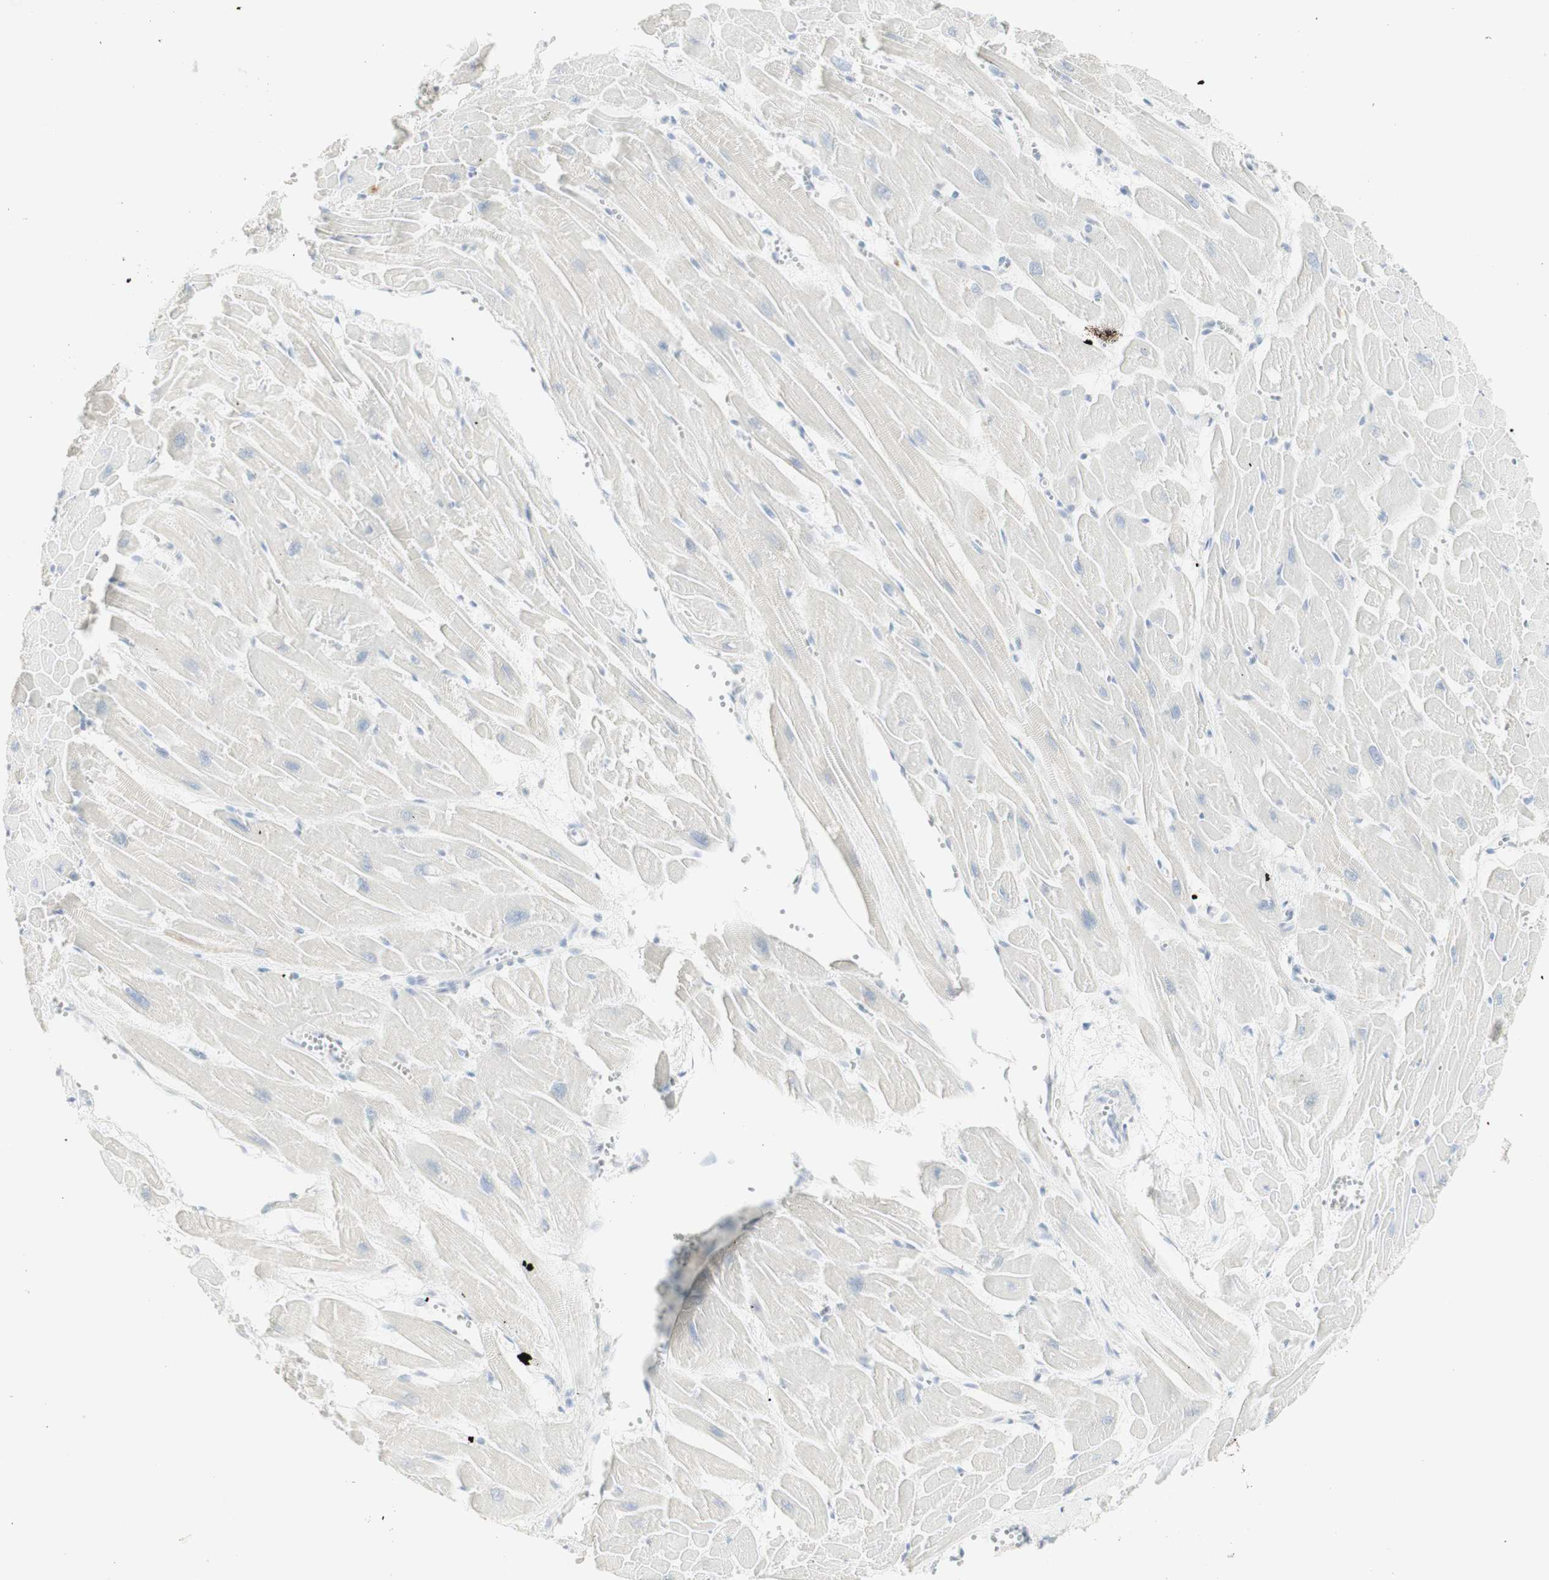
{"staining": {"intensity": "negative", "quantity": "none", "location": "none"}, "tissue": "heart muscle", "cell_type": "Cardiomyocytes", "image_type": "normal", "snomed": [{"axis": "morphology", "description": "Normal tissue, NOS"}, {"axis": "topography", "description": "Heart"}], "caption": "The micrograph exhibits no staining of cardiomyocytes in normal heart muscle.", "gene": "MDK", "patient": {"sex": "female", "age": 19}}